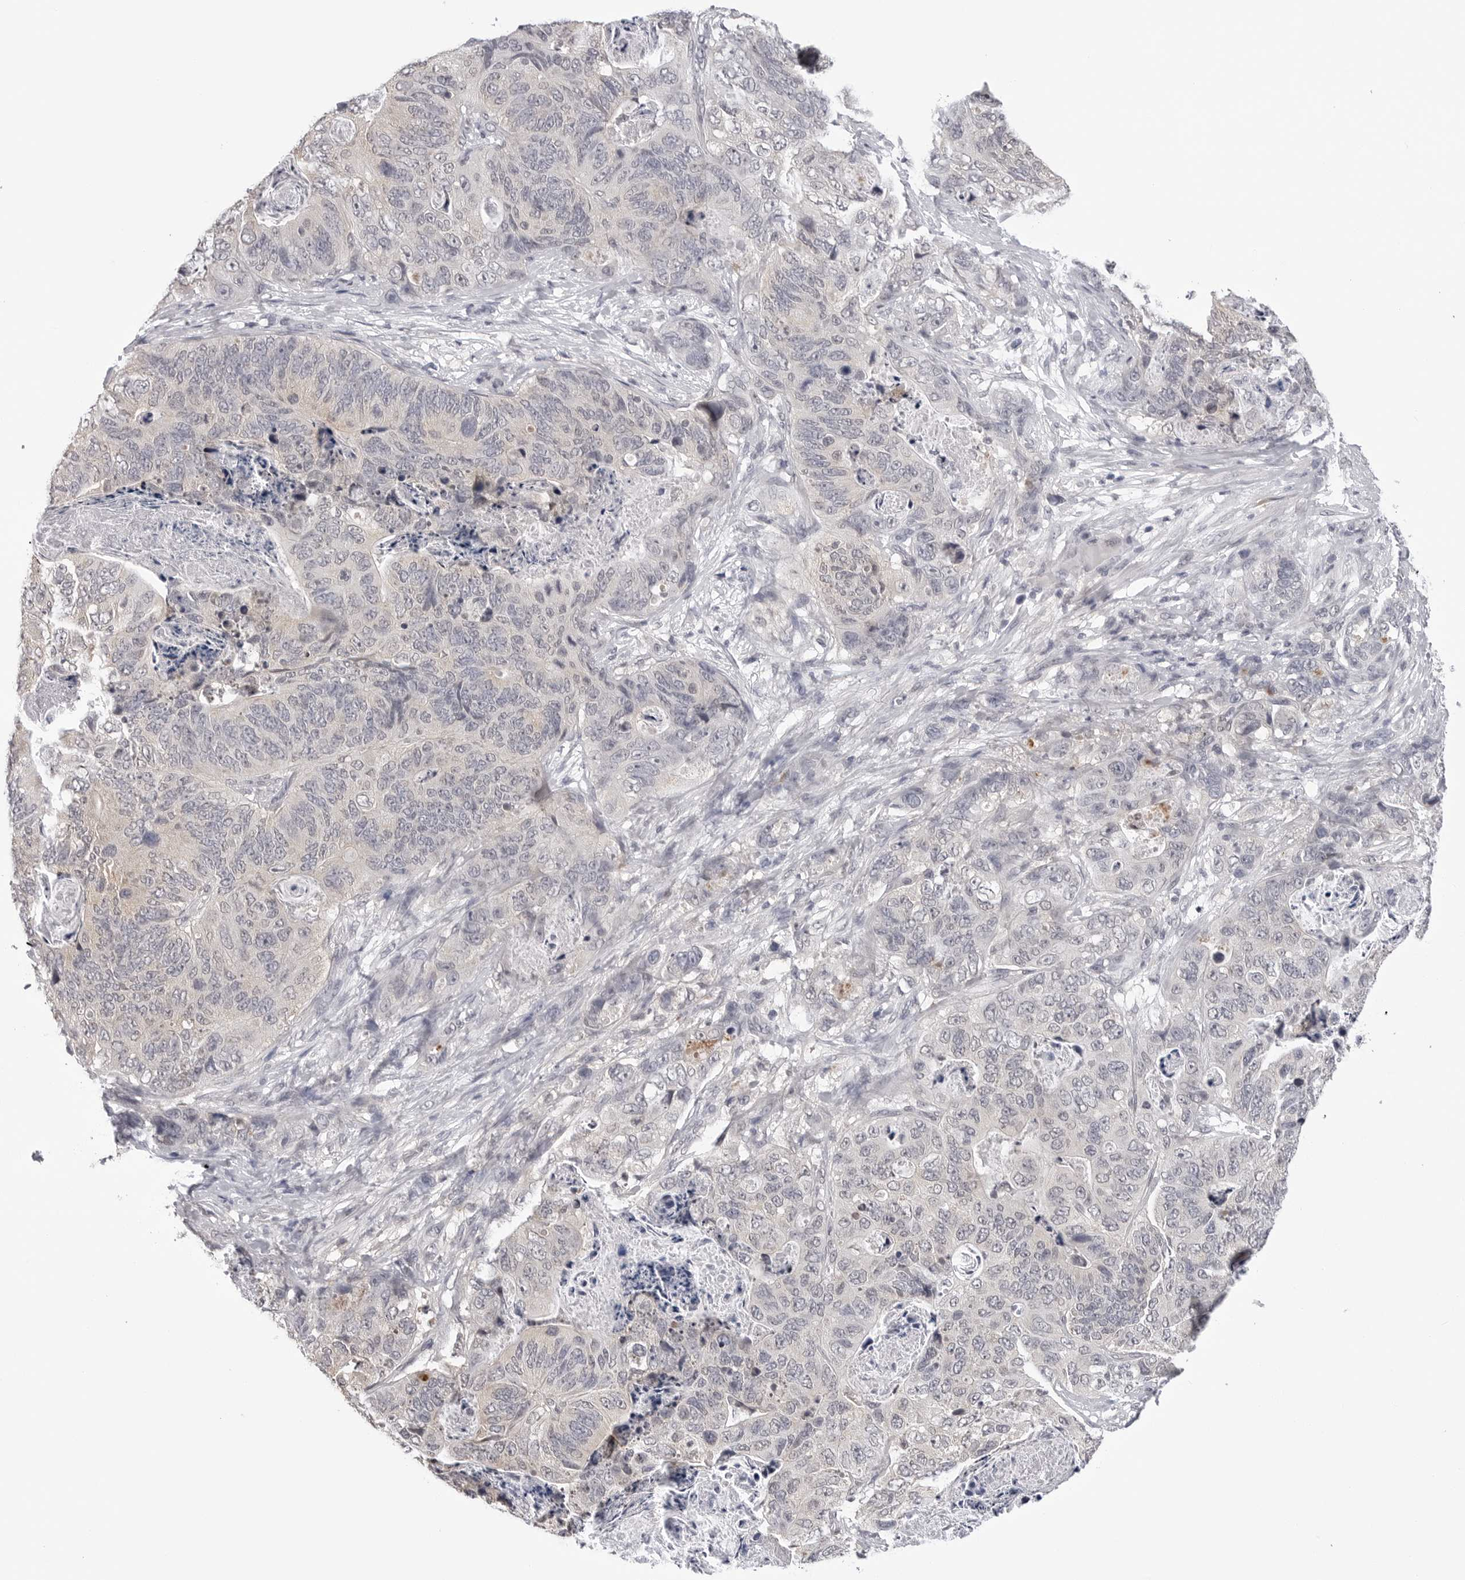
{"staining": {"intensity": "negative", "quantity": "none", "location": "none"}, "tissue": "stomach cancer", "cell_type": "Tumor cells", "image_type": "cancer", "snomed": [{"axis": "morphology", "description": "Normal tissue, NOS"}, {"axis": "morphology", "description": "Adenocarcinoma, NOS"}, {"axis": "topography", "description": "Stomach"}], "caption": "There is no significant positivity in tumor cells of stomach adenocarcinoma.", "gene": "CDK20", "patient": {"sex": "female", "age": 89}}